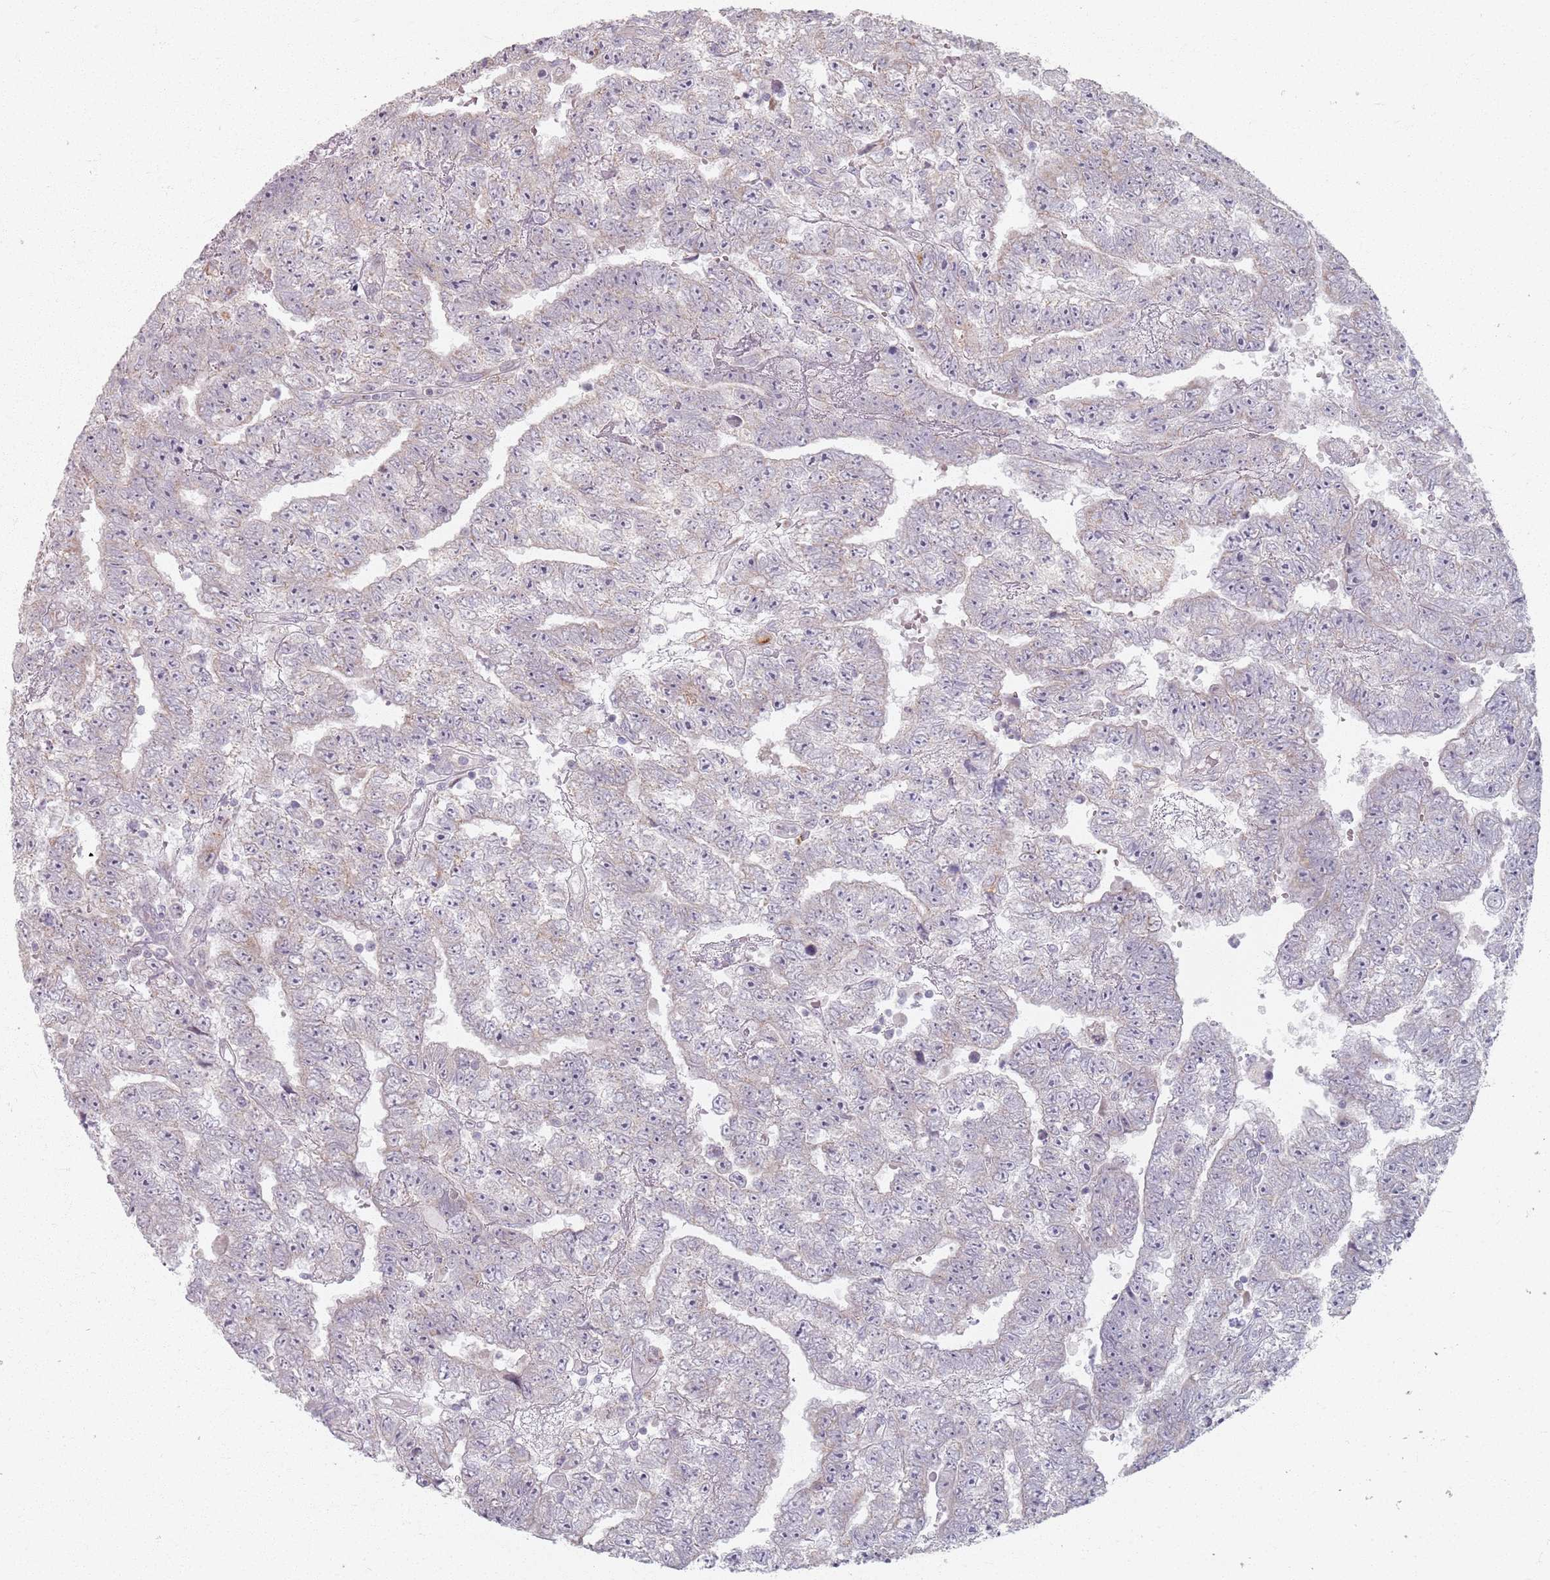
{"staining": {"intensity": "negative", "quantity": "none", "location": "none"}, "tissue": "testis cancer", "cell_type": "Tumor cells", "image_type": "cancer", "snomed": [{"axis": "morphology", "description": "Carcinoma, Embryonal, NOS"}, {"axis": "topography", "description": "Testis"}], "caption": "Immunohistochemistry of testis cancer (embryonal carcinoma) exhibits no expression in tumor cells.", "gene": "PKD2L2", "patient": {"sex": "male", "age": 25}}